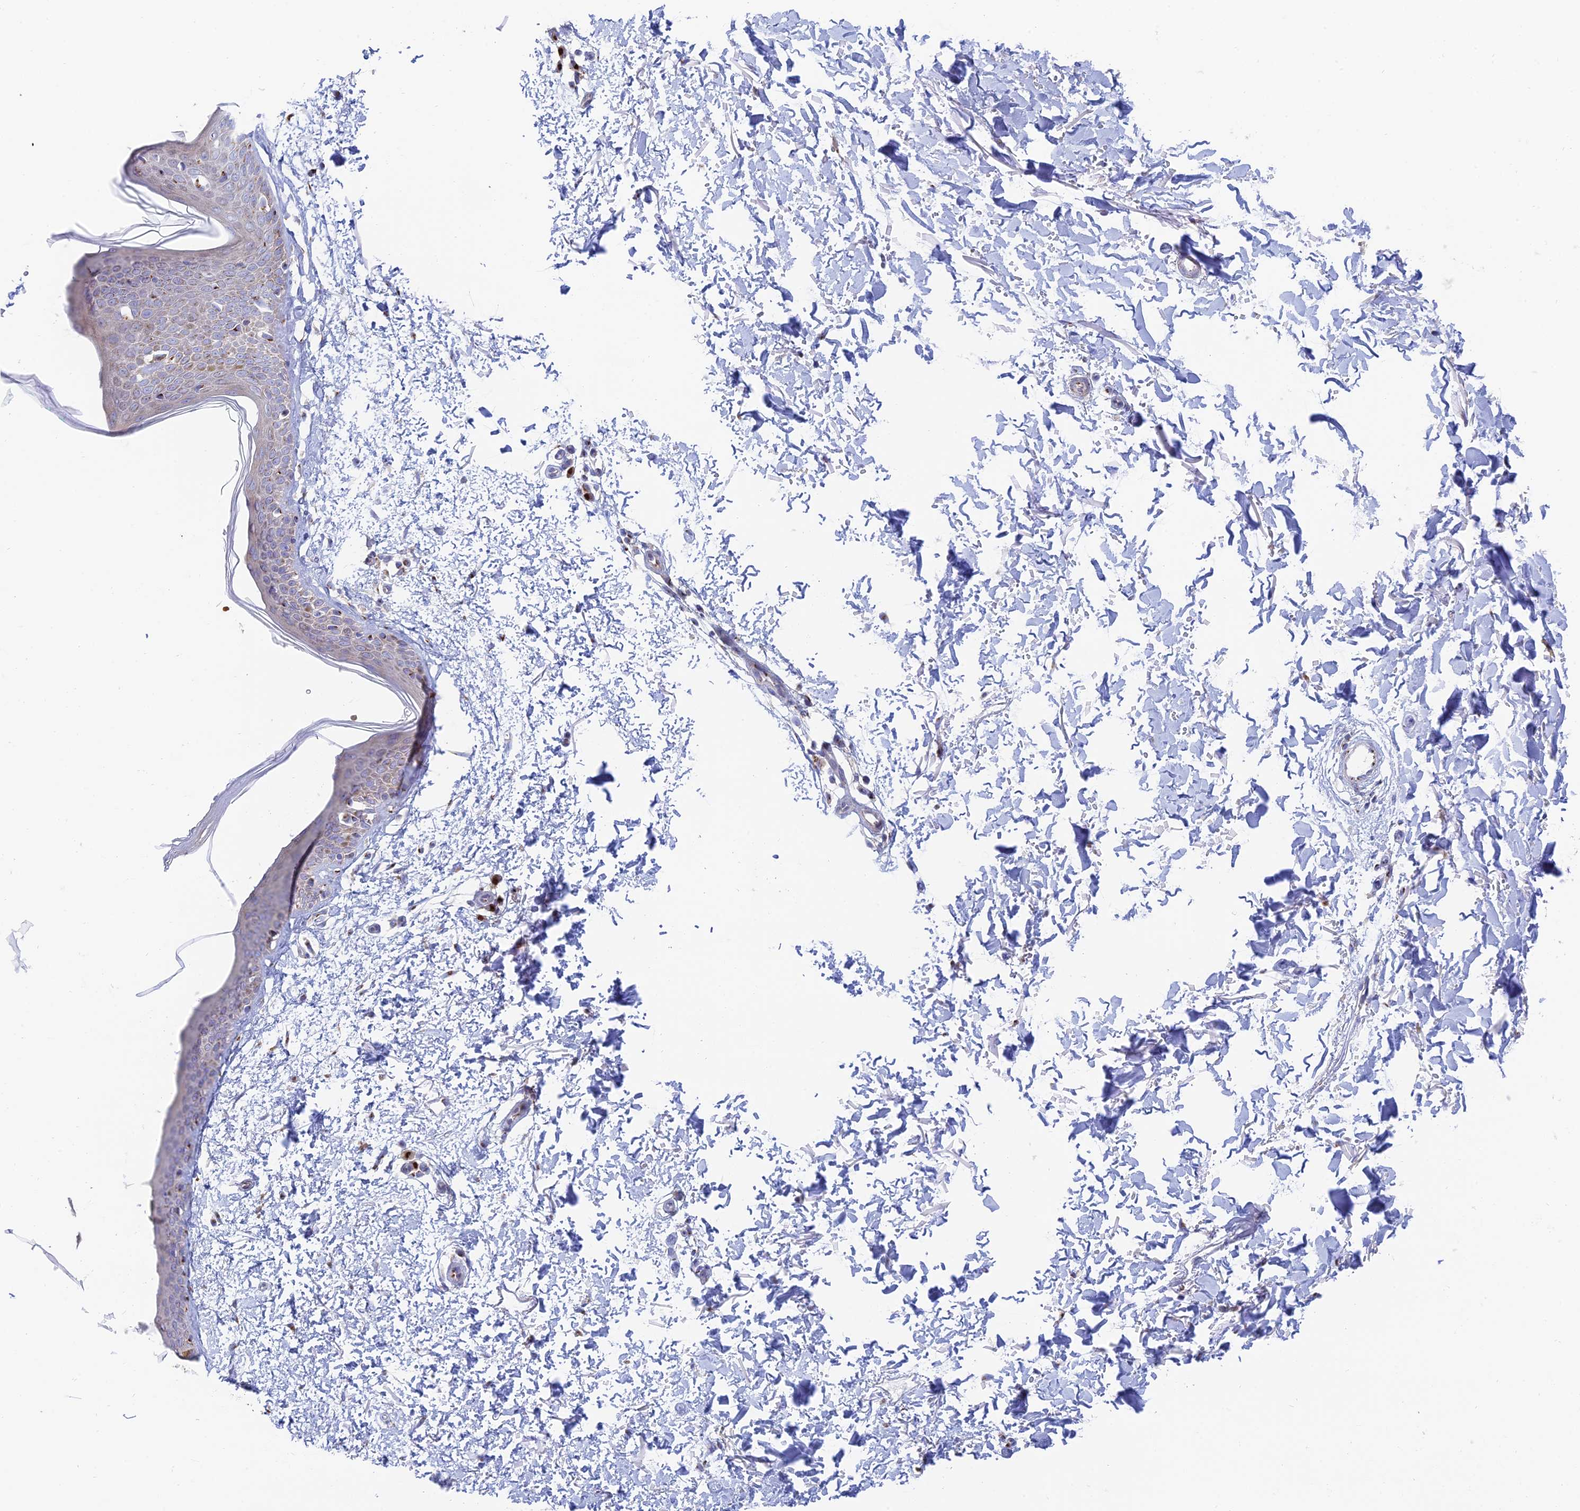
{"staining": {"intensity": "negative", "quantity": "none", "location": "none"}, "tissue": "skin", "cell_type": "Fibroblasts", "image_type": "normal", "snomed": [{"axis": "morphology", "description": "Normal tissue, NOS"}, {"axis": "topography", "description": "Skin"}], "caption": "Immunohistochemical staining of normal skin exhibits no significant positivity in fibroblasts. The staining was performed using DAB to visualize the protein expression in brown, while the nuclei were stained in blue with hematoxylin (Magnification: 20x).", "gene": "ENSG00000267561", "patient": {"sex": "male", "age": 66}}